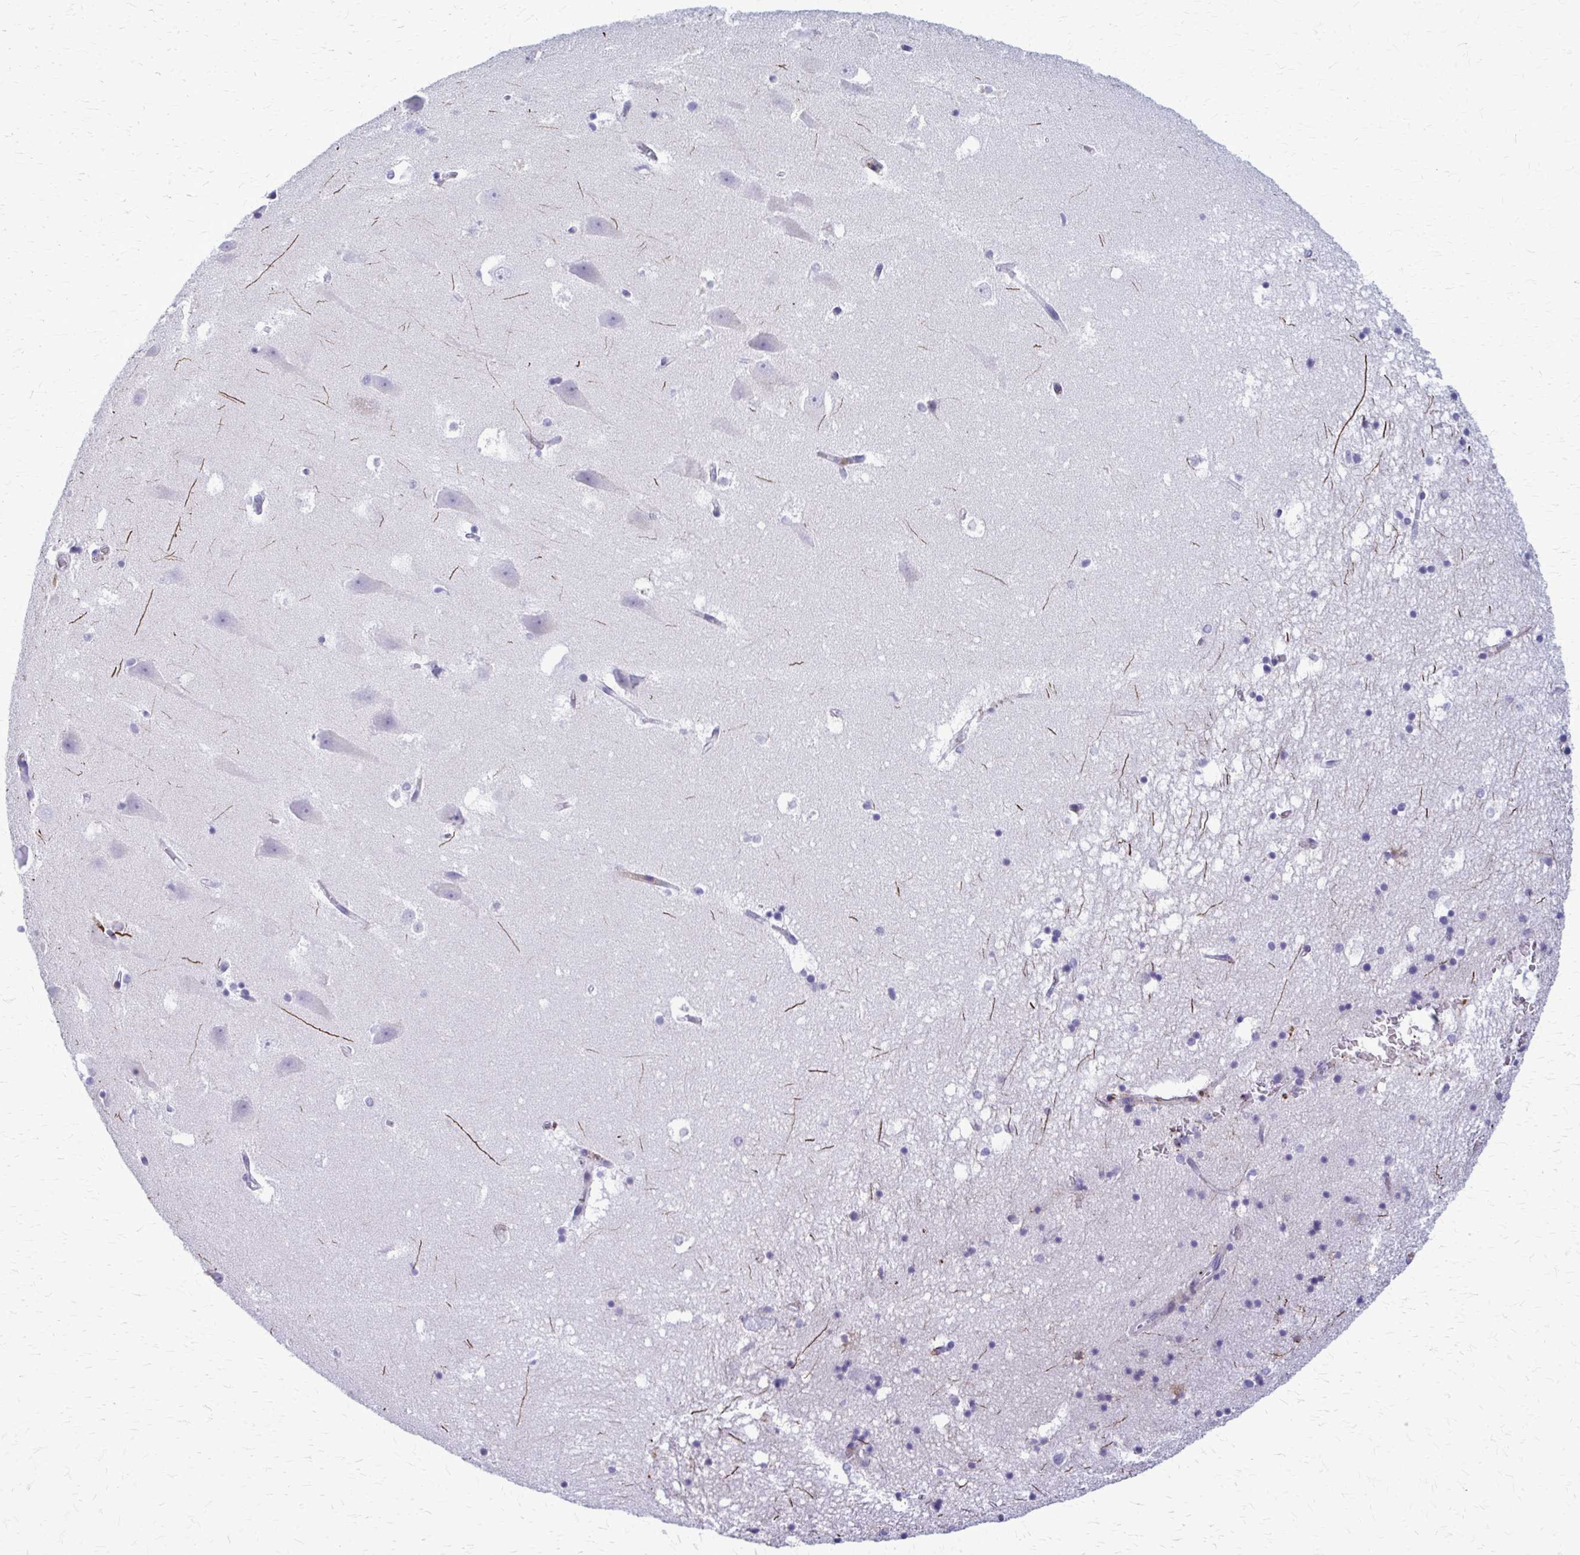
{"staining": {"intensity": "negative", "quantity": "none", "location": "none"}, "tissue": "hippocampus", "cell_type": "Glial cells", "image_type": "normal", "snomed": [{"axis": "morphology", "description": "Normal tissue, NOS"}, {"axis": "topography", "description": "Hippocampus"}], "caption": "IHC of normal hippocampus exhibits no expression in glial cells. (DAB immunohistochemistry (IHC) visualized using brightfield microscopy, high magnification).", "gene": "PEDS1", "patient": {"sex": "male", "age": 58}}